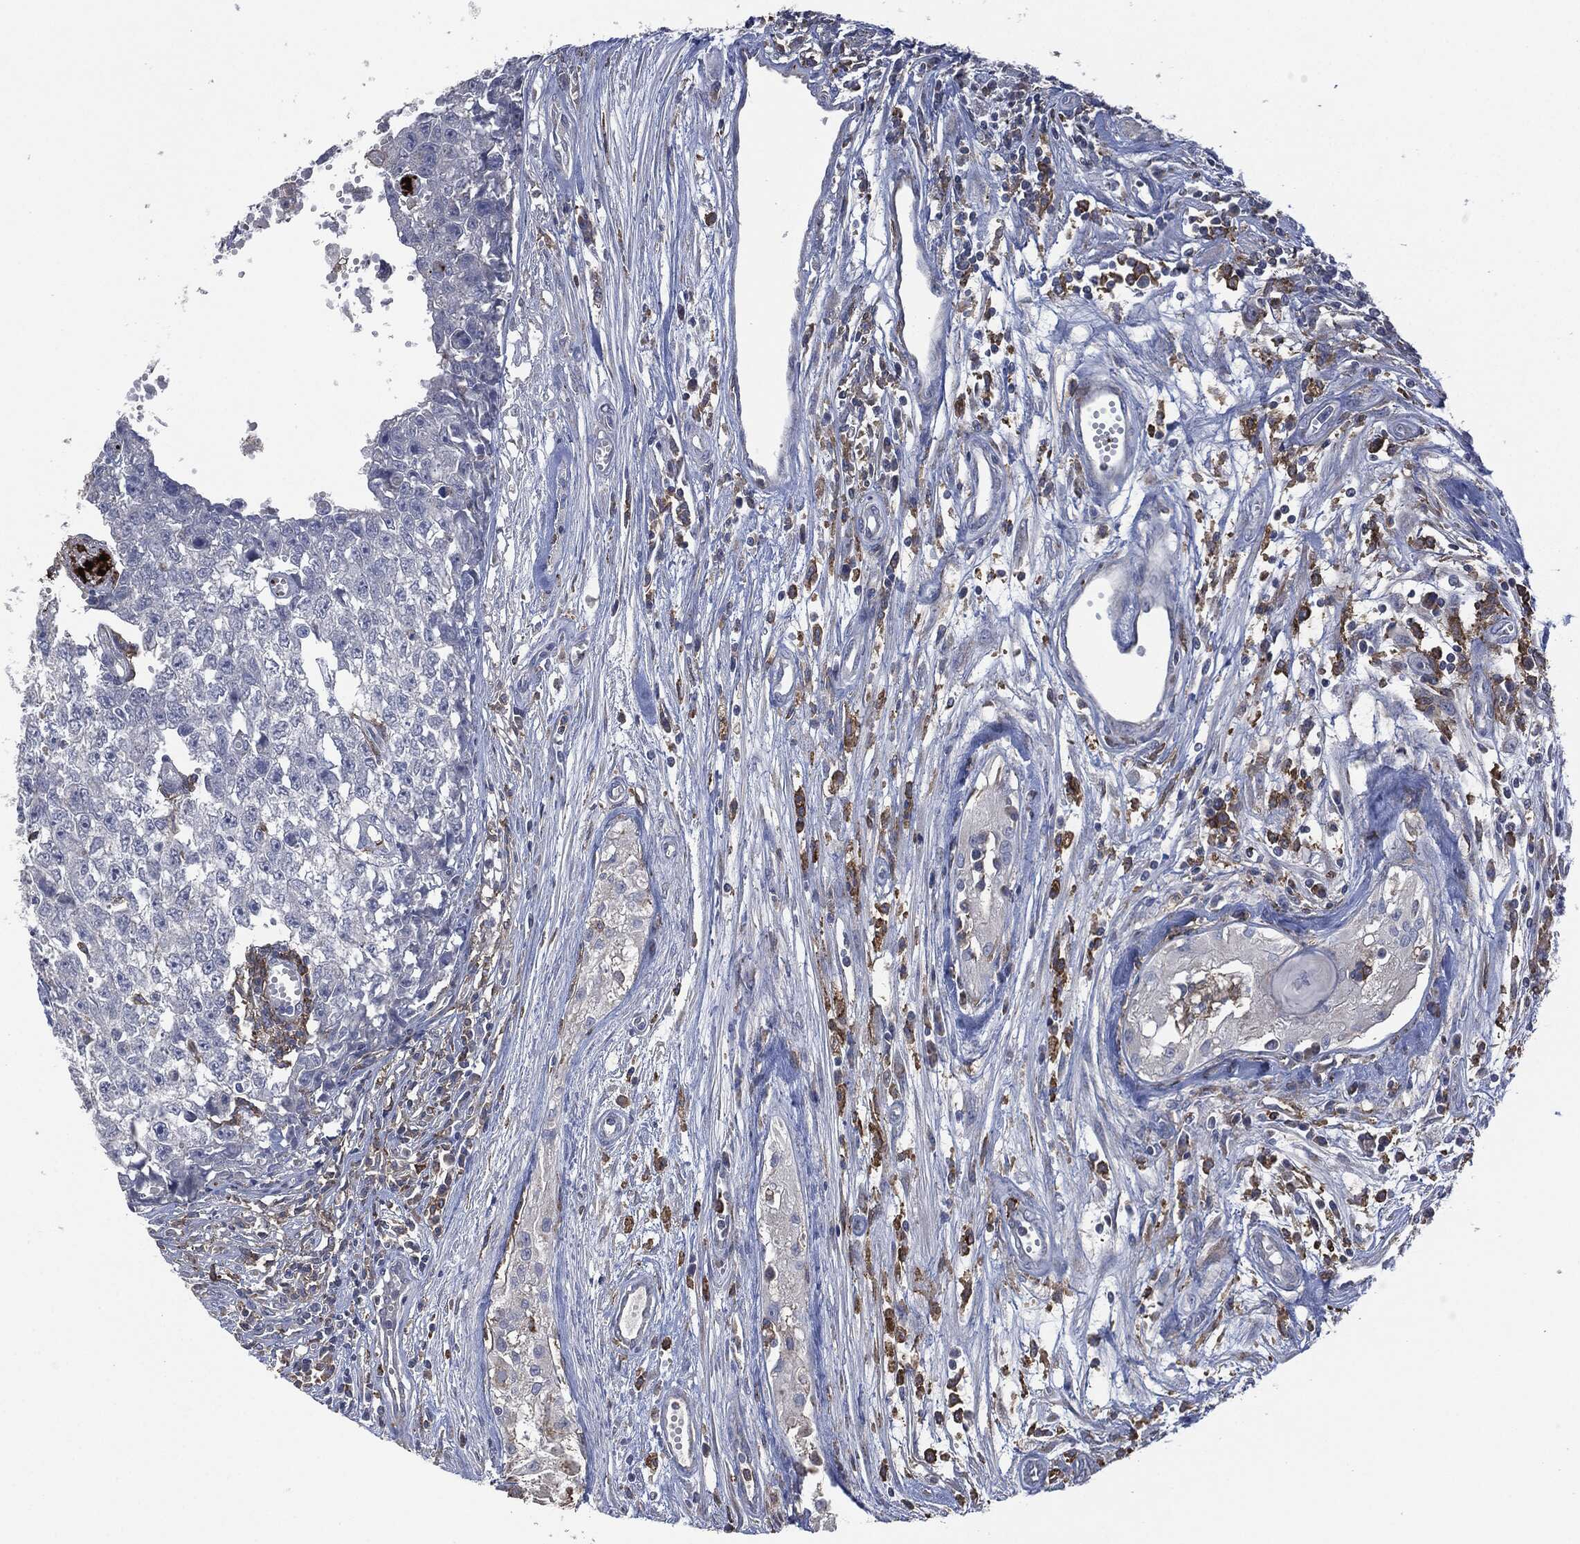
{"staining": {"intensity": "negative", "quantity": "none", "location": "none"}, "tissue": "testis cancer", "cell_type": "Tumor cells", "image_type": "cancer", "snomed": [{"axis": "morphology", "description": "Seminoma, NOS"}, {"axis": "morphology", "description": "Carcinoma, Embryonal, NOS"}, {"axis": "topography", "description": "Testis"}], "caption": "Immunohistochemistry micrograph of embryonal carcinoma (testis) stained for a protein (brown), which demonstrates no positivity in tumor cells. (Stains: DAB (3,3'-diaminobenzidine) IHC with hematoxylin counter stain, Microscopy: brightfield microscopy at high magnification).", "gene": "CD33", "patient": {"sex": "male", "age": 22}}